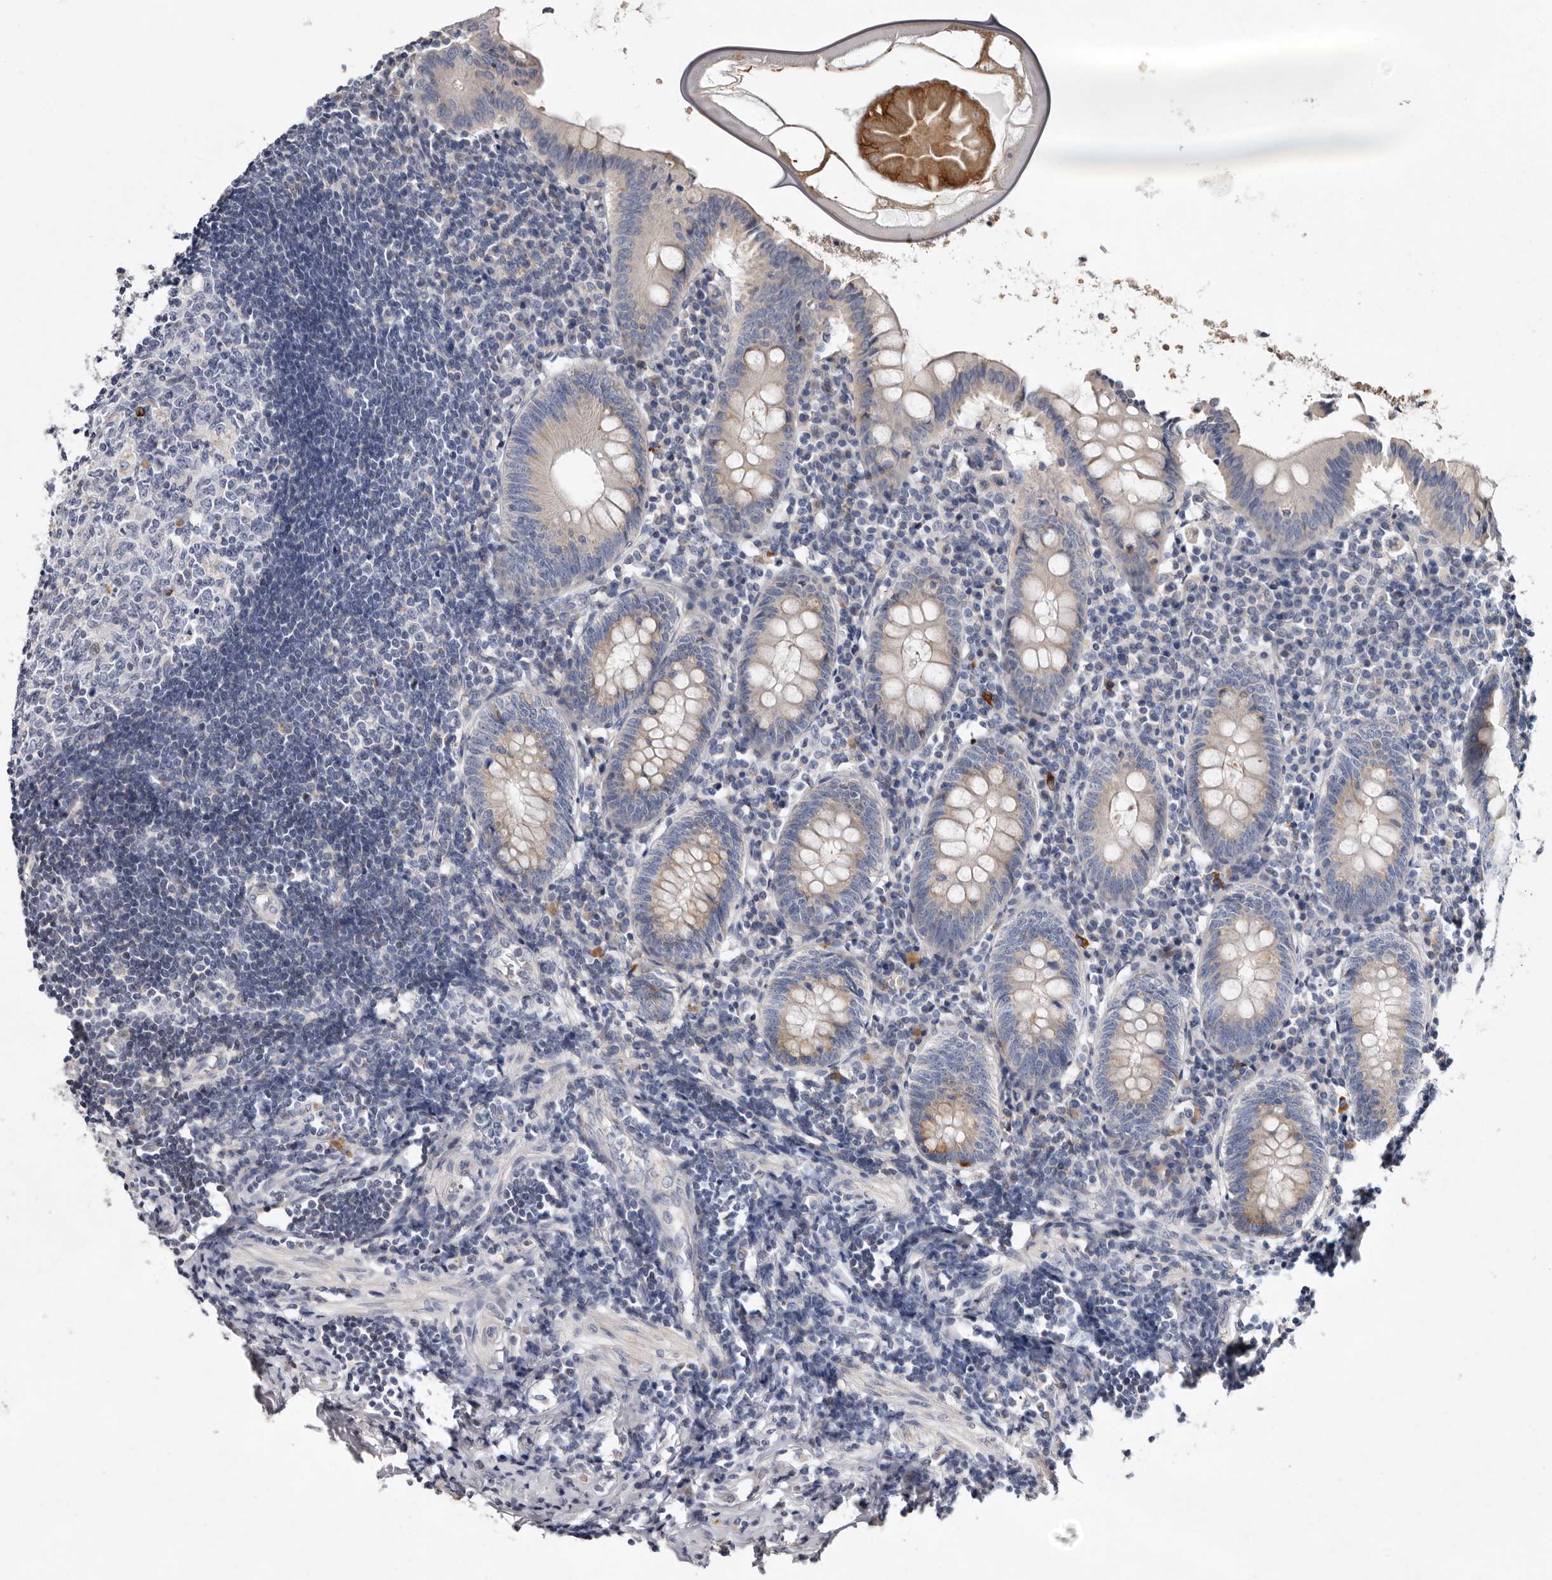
{"staining": {"intensity": "weak", "quantity": "<25%", "location": "cytoplasmic/membranous"}, "tissue": "appendix", "cell_type": "Glandular cells", "image_type": "normal", "snomed": [{"axis": "morphology", "description": "Normal tissue, NOS"}, {"axis": "topography", "description": "Appendix"}], "caption": "High magnification brightfield microscopy of unremarkable appendix stained with DAB (3,3'-diaminobenzidine) (brown) and counterstained with hematoxylin (blue): glandular cells show no significant positivity. The staining was performed using DAB to visualize the protein expression in brown, while the nuclei were stained in blue with hematoxylin (Magnification: 20x).", "gene": "ASIC5", "patient": {"sex": "female", "age": 54}}